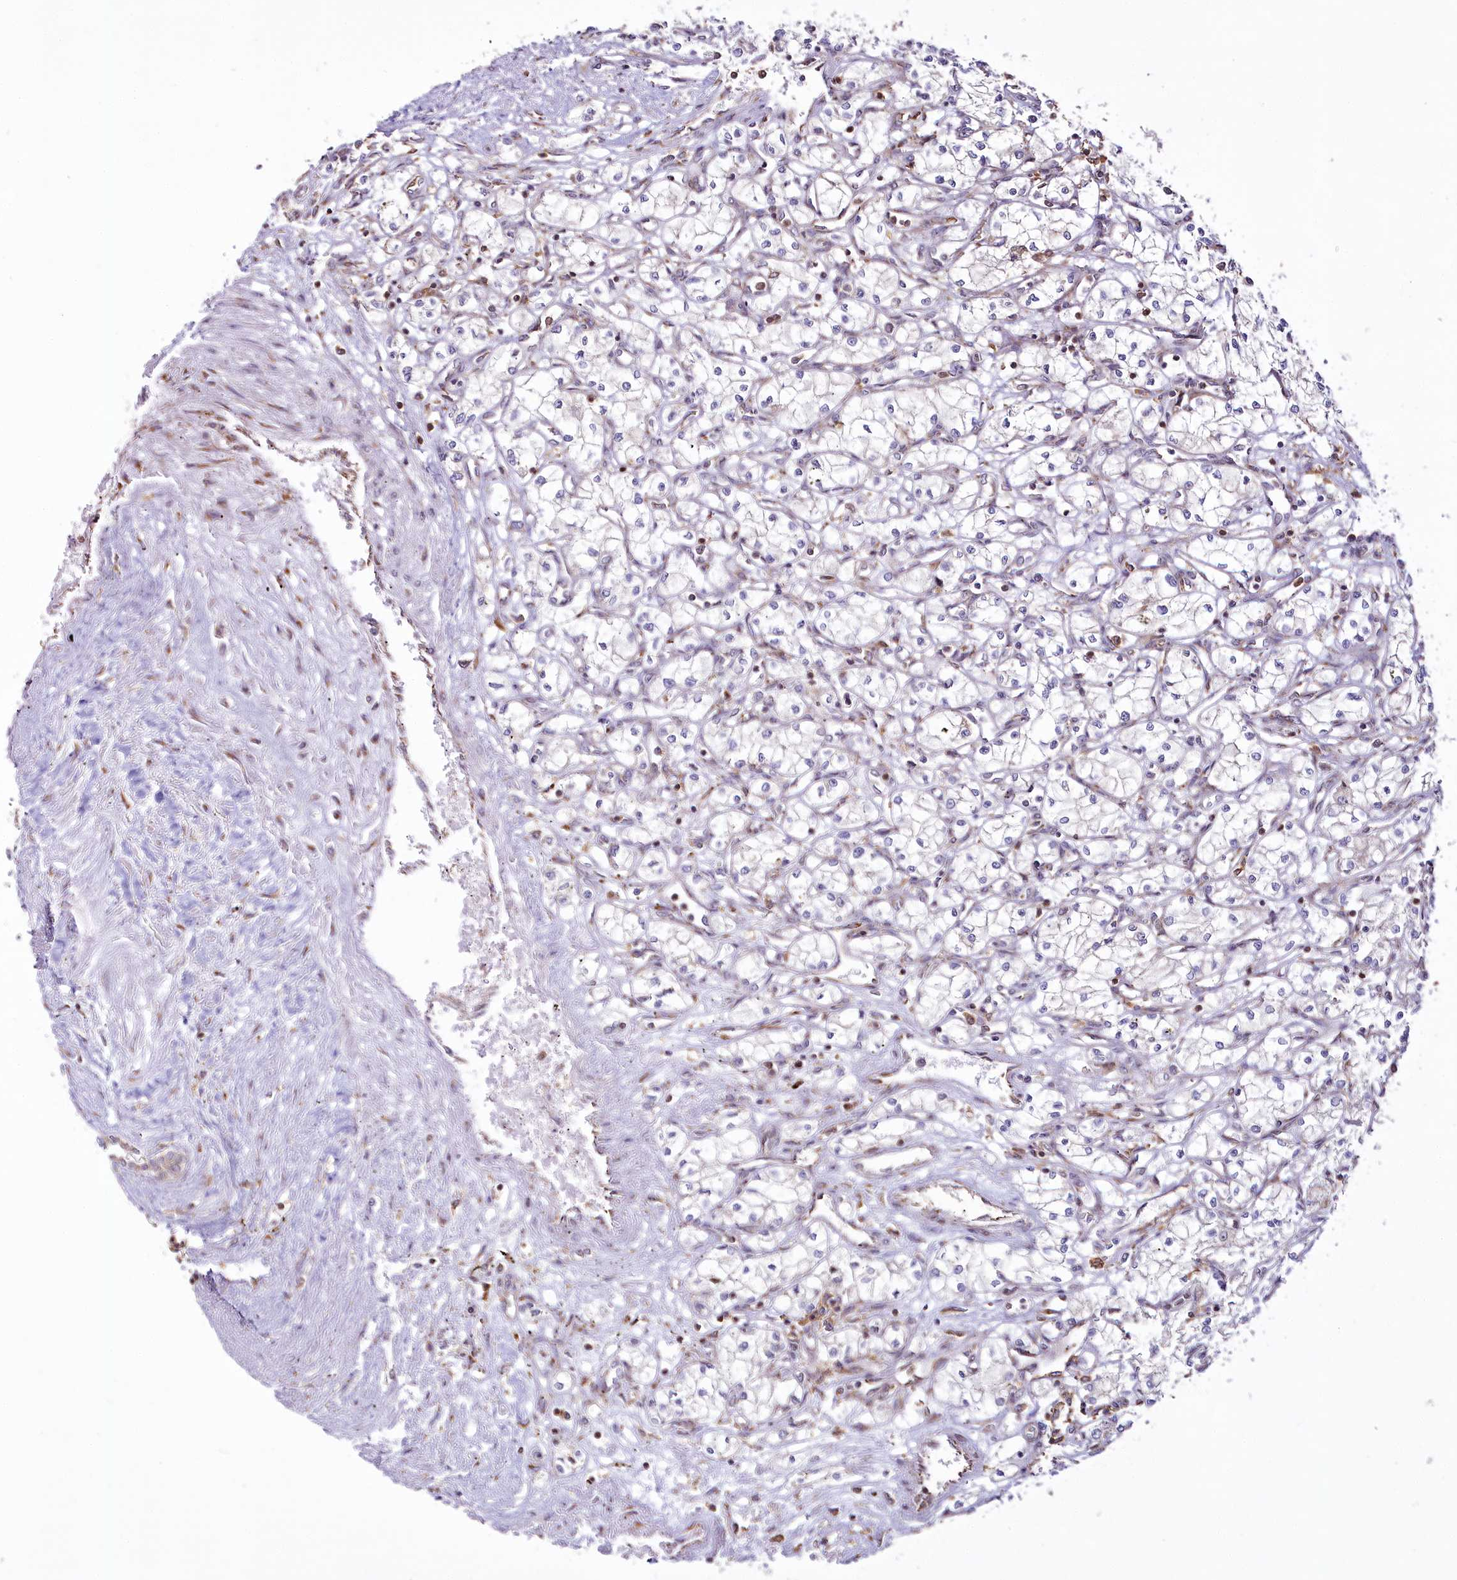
{"staining": {"intensity": "negative", "quantity": "none", "location": "none"}, "tissue": "renal cancer", "cell_type": "Tumor cells", "image_type": "cancer", "snomed": [{"axis": "morphology", "description": "Adenocarcinoma, NOS"}, {"axis": "topography", "description": "Kidney"}], "caption": "DAB immunohistochemical staining of human renal cancer (adenocarcinoma) reveals no significant positivity in tumor cells. (Immunohistochemistry, brightfield microscopy, high magnification).", "gene": "POGLUT1", "patient": {"sex": "male", "age": 59}}